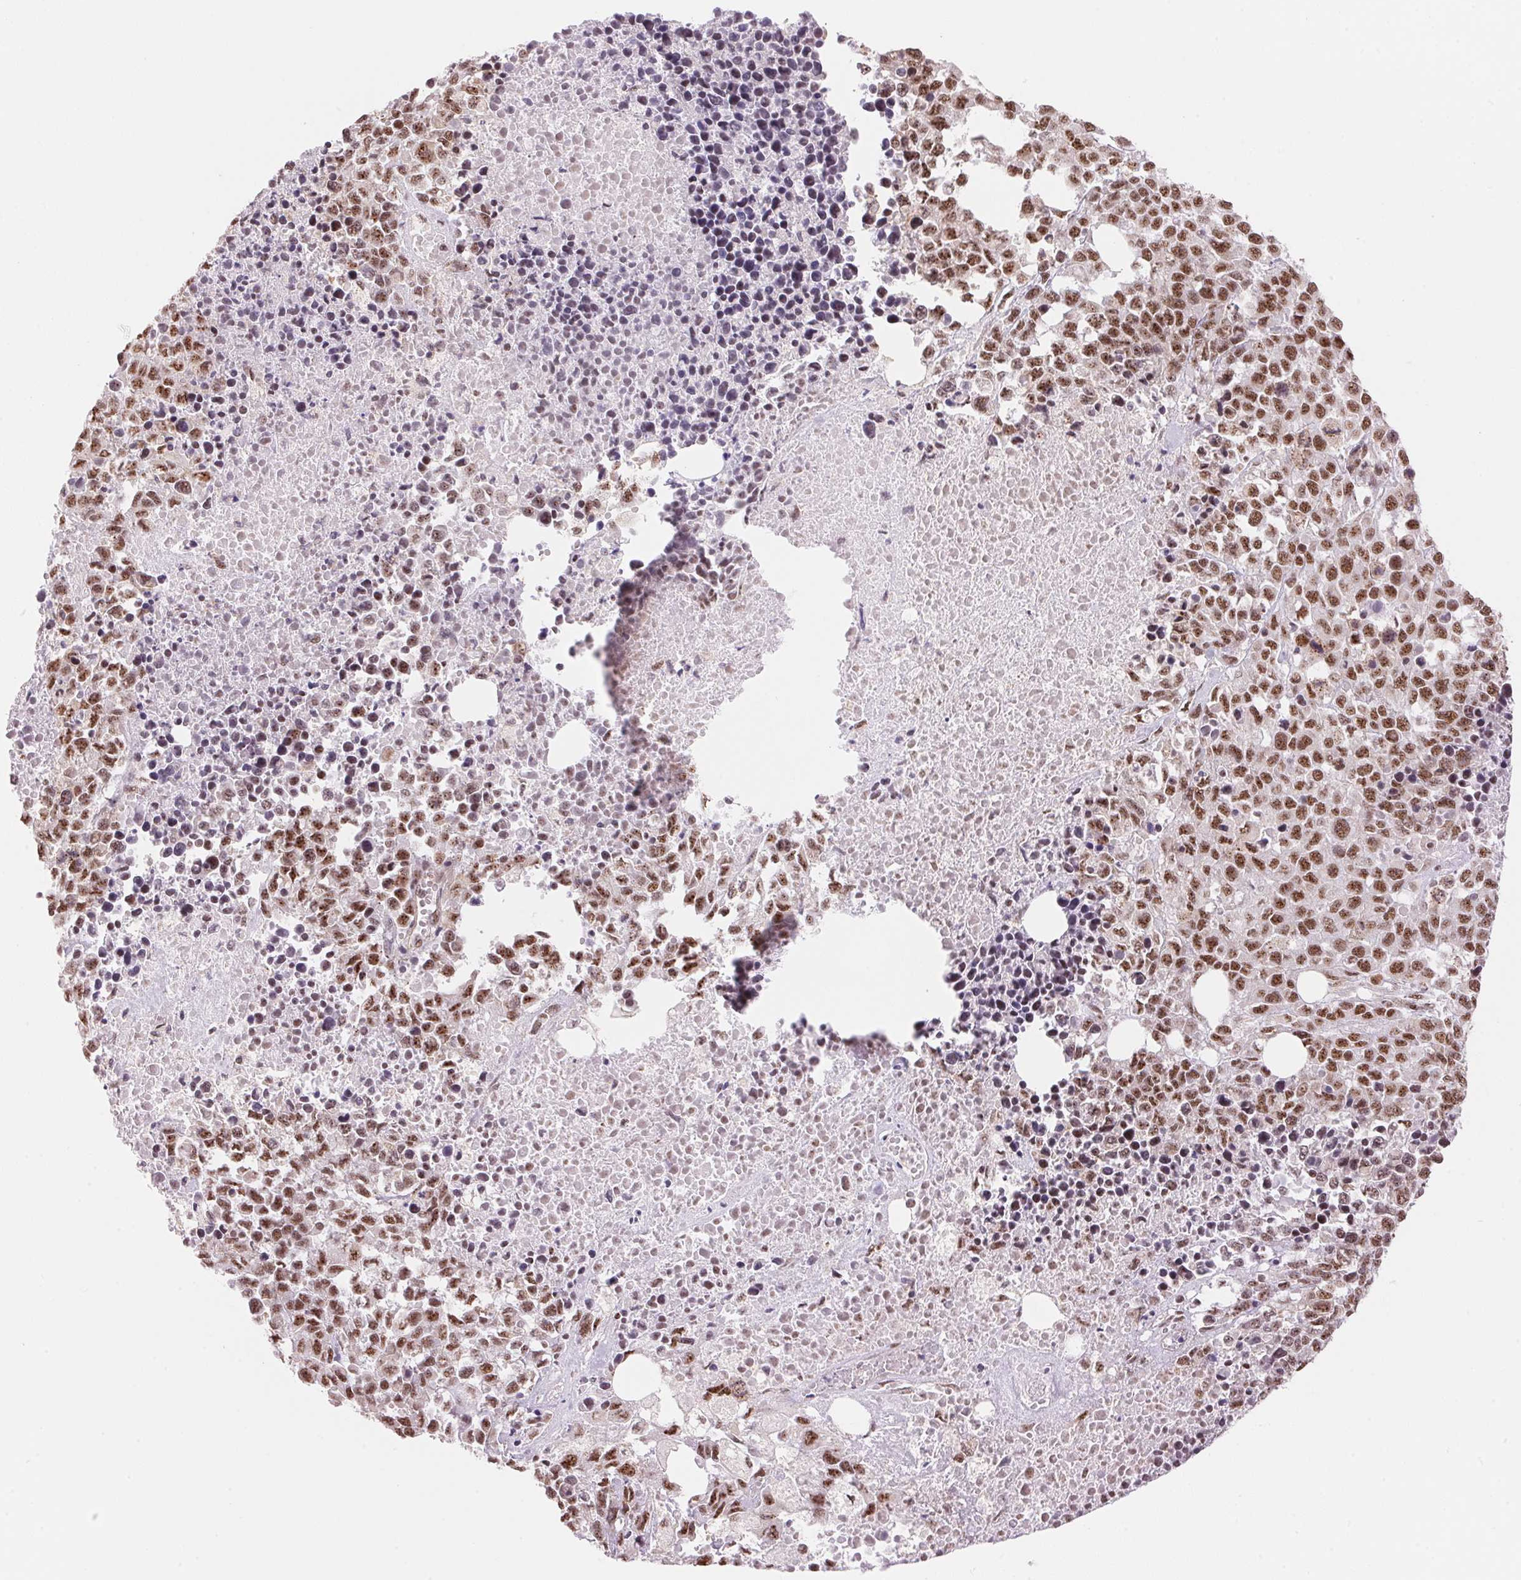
{"staining": {"intensity": "moderate", "quantity": ">75%", "location": "nuclear"}, "tissue": "melanoma", "cell_type": "Tumor cells", "image_type": "cancer", "snomed": [{"axis": "morphology", "description": "Malignant melanoma, Metastatic site"}, {"axis": "topography", "description": "Skin"}], "caption": "High-power microscopy captured an IHC photomicrograph of malignant melanoma (metastatic site), revealing moderate nuclear positivity in about >75% of tumor cells. (DAB IHC, brown staining for protein, blue staining for nuclei).", "gene": "HNRNPDL", "patient": {"sex": "male", "age": 84}}